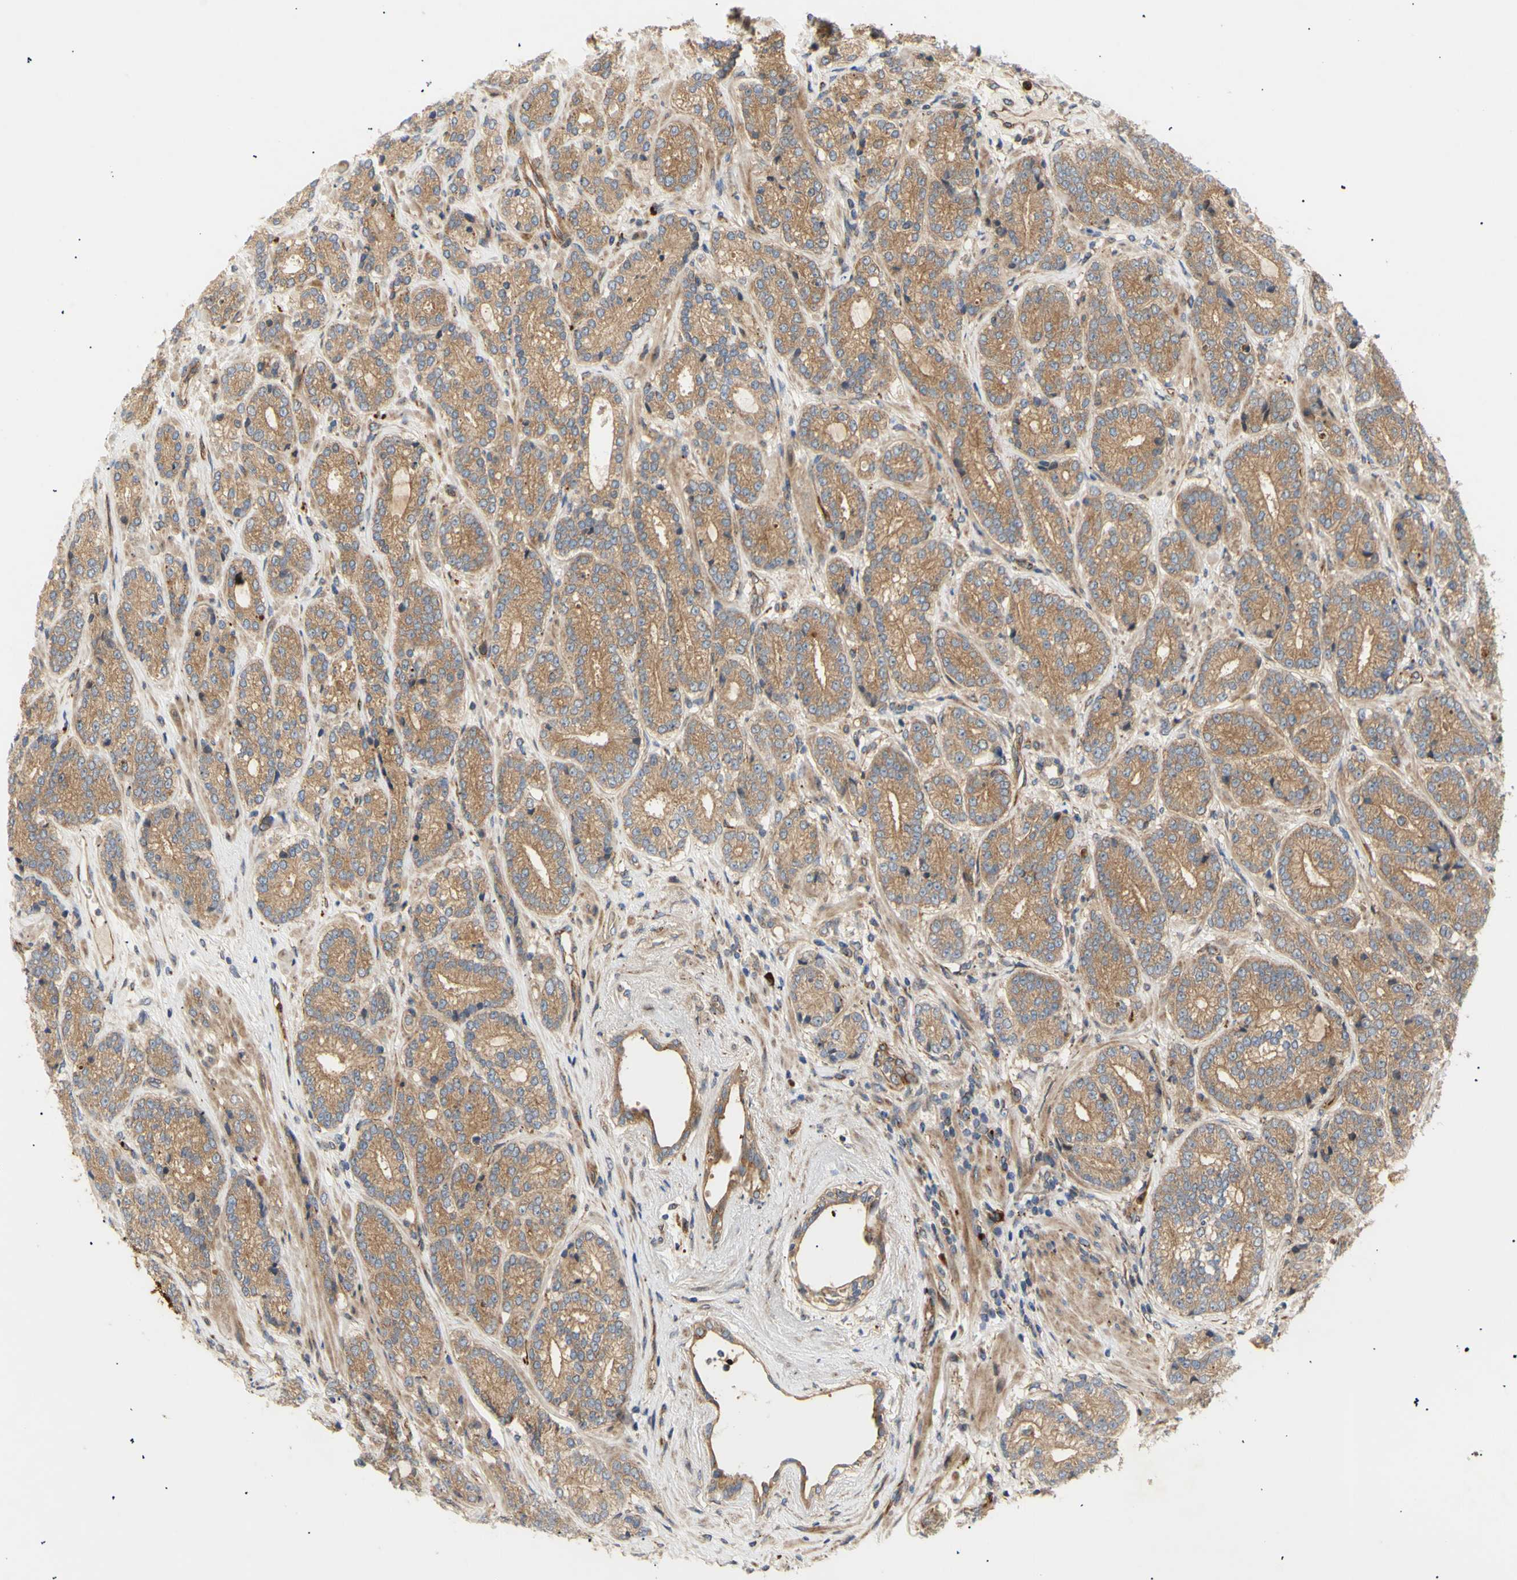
{"staining": {"intensity": "moderate", "quantity": ">75%", "location": "cytoplasmic/membranous"}, "tissue": "prostate cancer", "cell_type": "Tumor cells", "image_type": "cancer", "snomed": [{"axis": "morphology", "description": "Adenocarcinoma, High grade"}, {"axis": "topography", "description": "Prostate"}], "caption": "High-grade adenocarcinoma (prostate) stained with immunohistochemistry (IHC) demonstrates moderate cytoplasmic/membranous positivity in about >75% of tumor cells.", "gene": "TUBG2", "patient": {"sex": "male", "age": 61}}